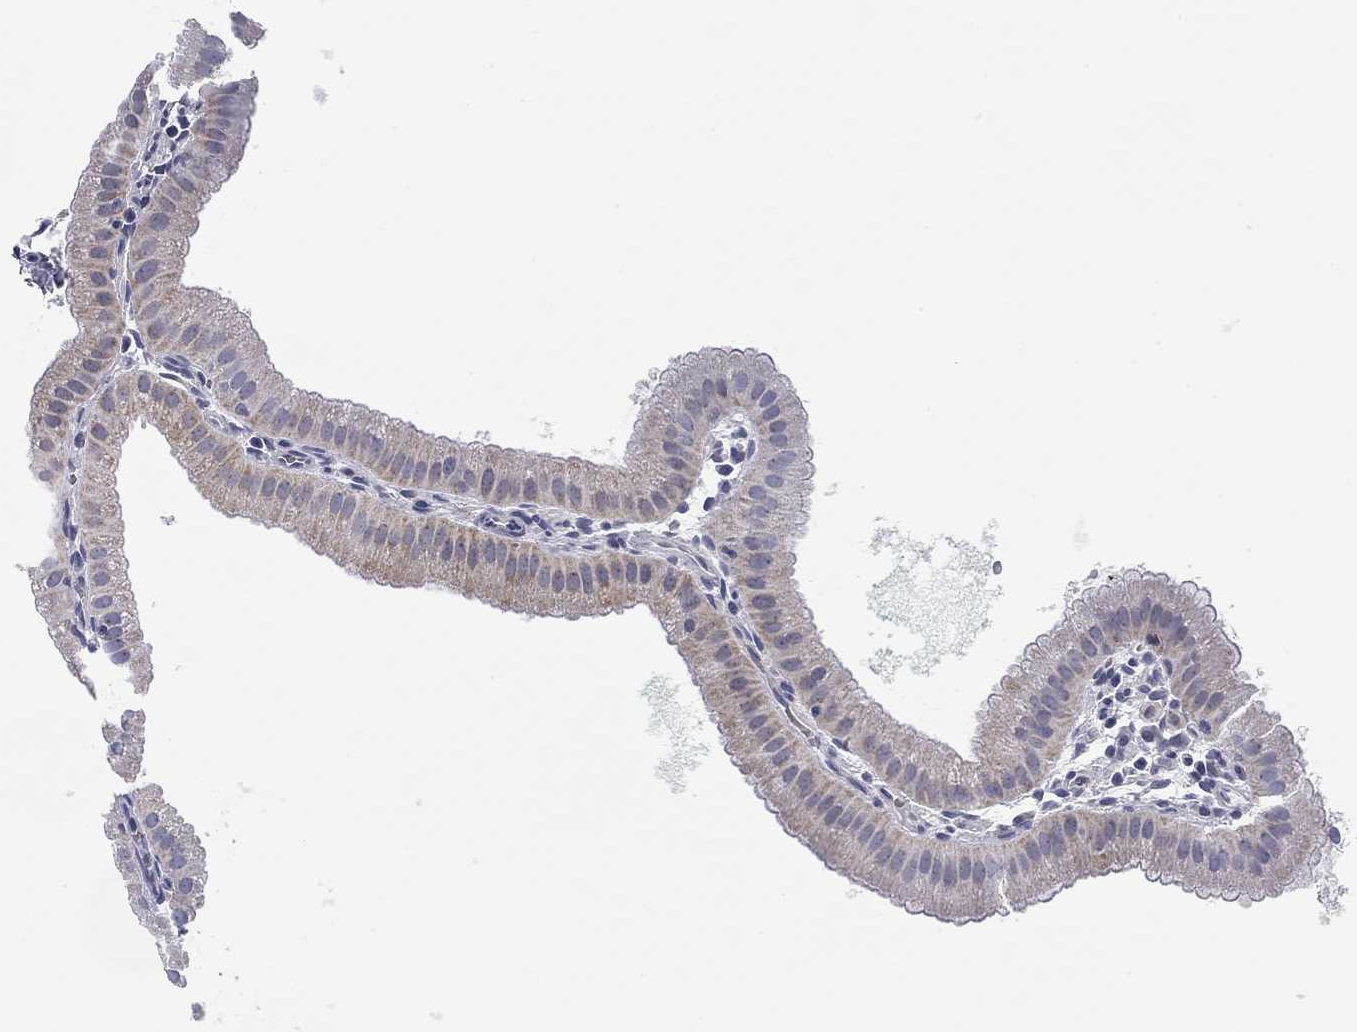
{"staining": {"intensity": "negative", "quantity": "none", "location": "none"}, "tissue": "gallbladder", "cell_type": "Glandular cells", "image_type": "normal", "snomed": [{"axis": "morphology", "description": "Normal tissue, NOS"}, {"axis": "topography", "description": "Gallbladder"}], "caption": "The IHC image has no significant positivity in glandular cells of gallbladder.", "gene": "CHI3L2", "patient": {"sex": "male", "age": 67}}